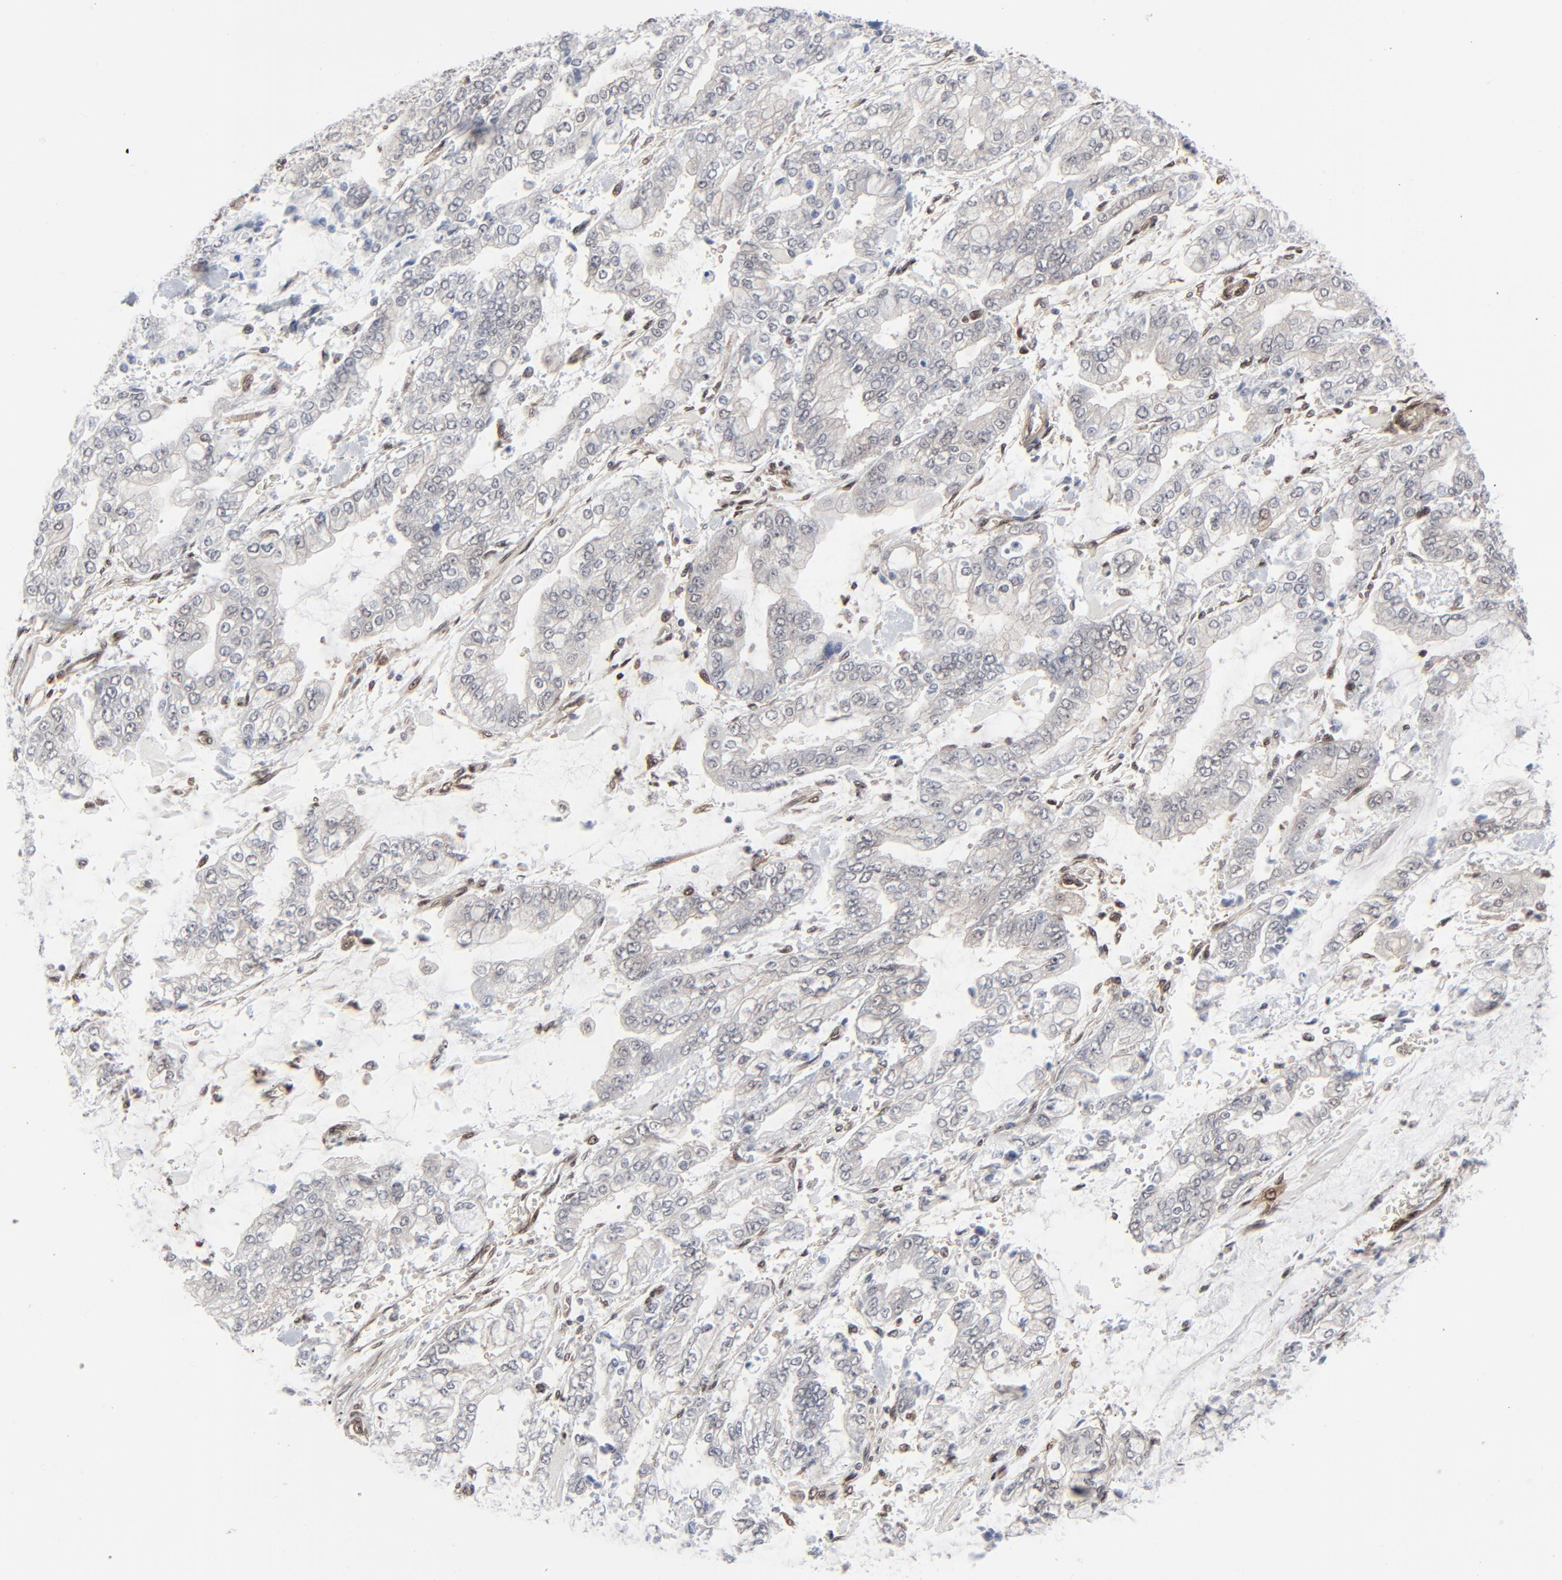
{"staining": {"intensity": "negative", "quantity": "none", "location": "none"}, "tissue": "stomach cancer", "cell_type": "Tumor cells", "image_type": "cancer", "snomed": [{"axis": "morphology", "description": "Normal tissue, NOS"}, {"axis": "morphology", "description": "Adenocarcinoma, NOS"}, {"axis": "topography", "description": "Stomach, upper"}, {"axis": "topography", "description": "Stomach"}], "caption": "Immunohistochemistry (IHC) image of human stomach cancer stained for a protein (brown), which exhibits no positivity in tumor cells.", "gene": "AKT1", "patient": {"sex": "male", "age": 76}}